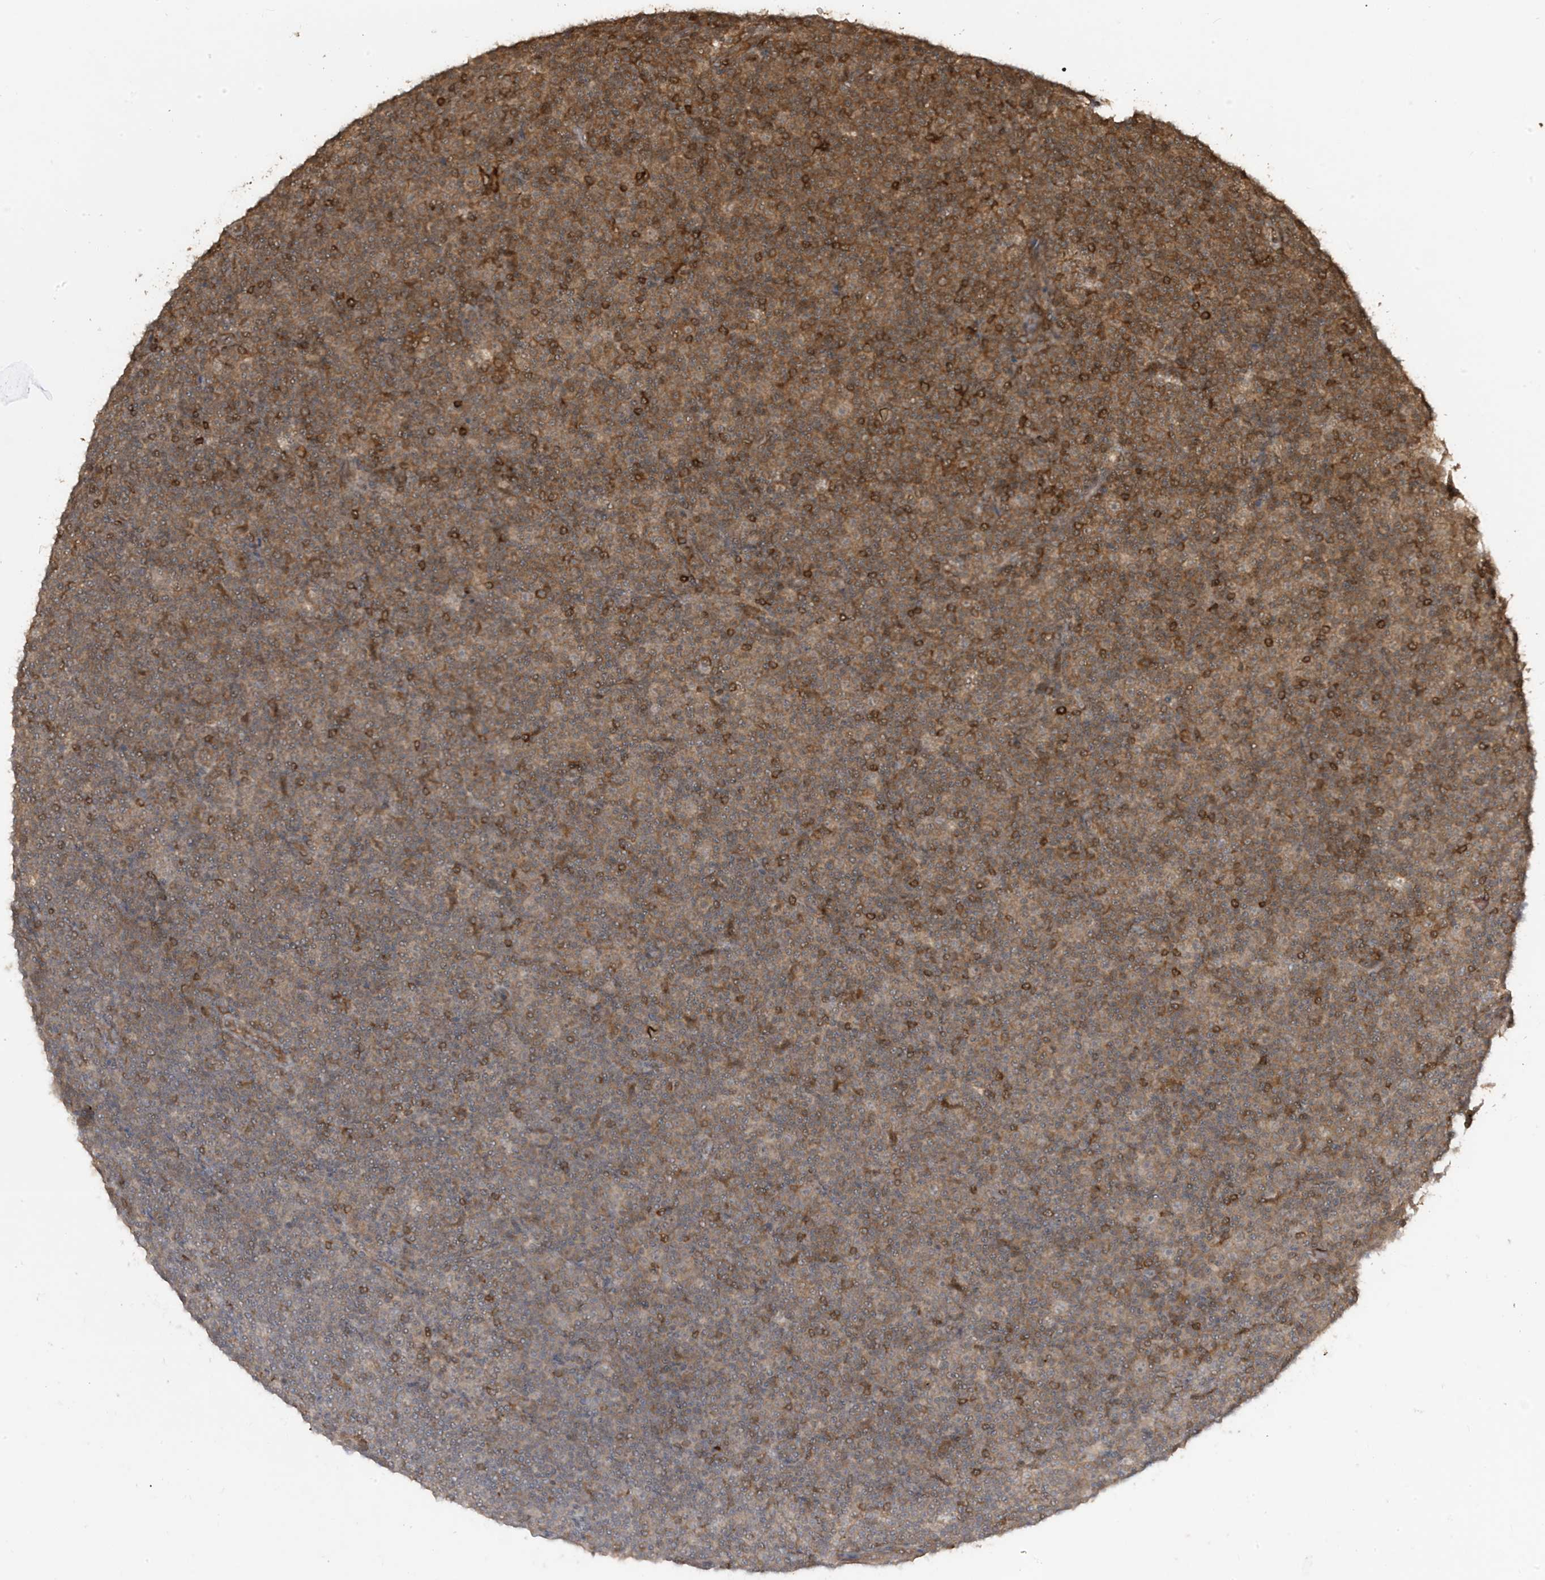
{"staining": {"intensity": "moderate", "quantity": ">75%", "location": "cytoplasmic/membranous"}, "tissue": "lymphoma", "cell_type": "Tumor cells", "image_type": "cancer", "snomed": [{"axis": "morphology", "description": "Malignant lymphoma, non-Hodgkin's type, Low grade"}, {"axis": "topography", "description": "Lymph node"}], "caption": "Protein staining of low-grade malignant lymphoma, non-Hodgkin's type tissue exhibits moderate cytoplasmic/membranous expression in approximately >75% of tumor cells.", "gene": "ASAP1", "patient": {"sex": "female", "age": 67}}